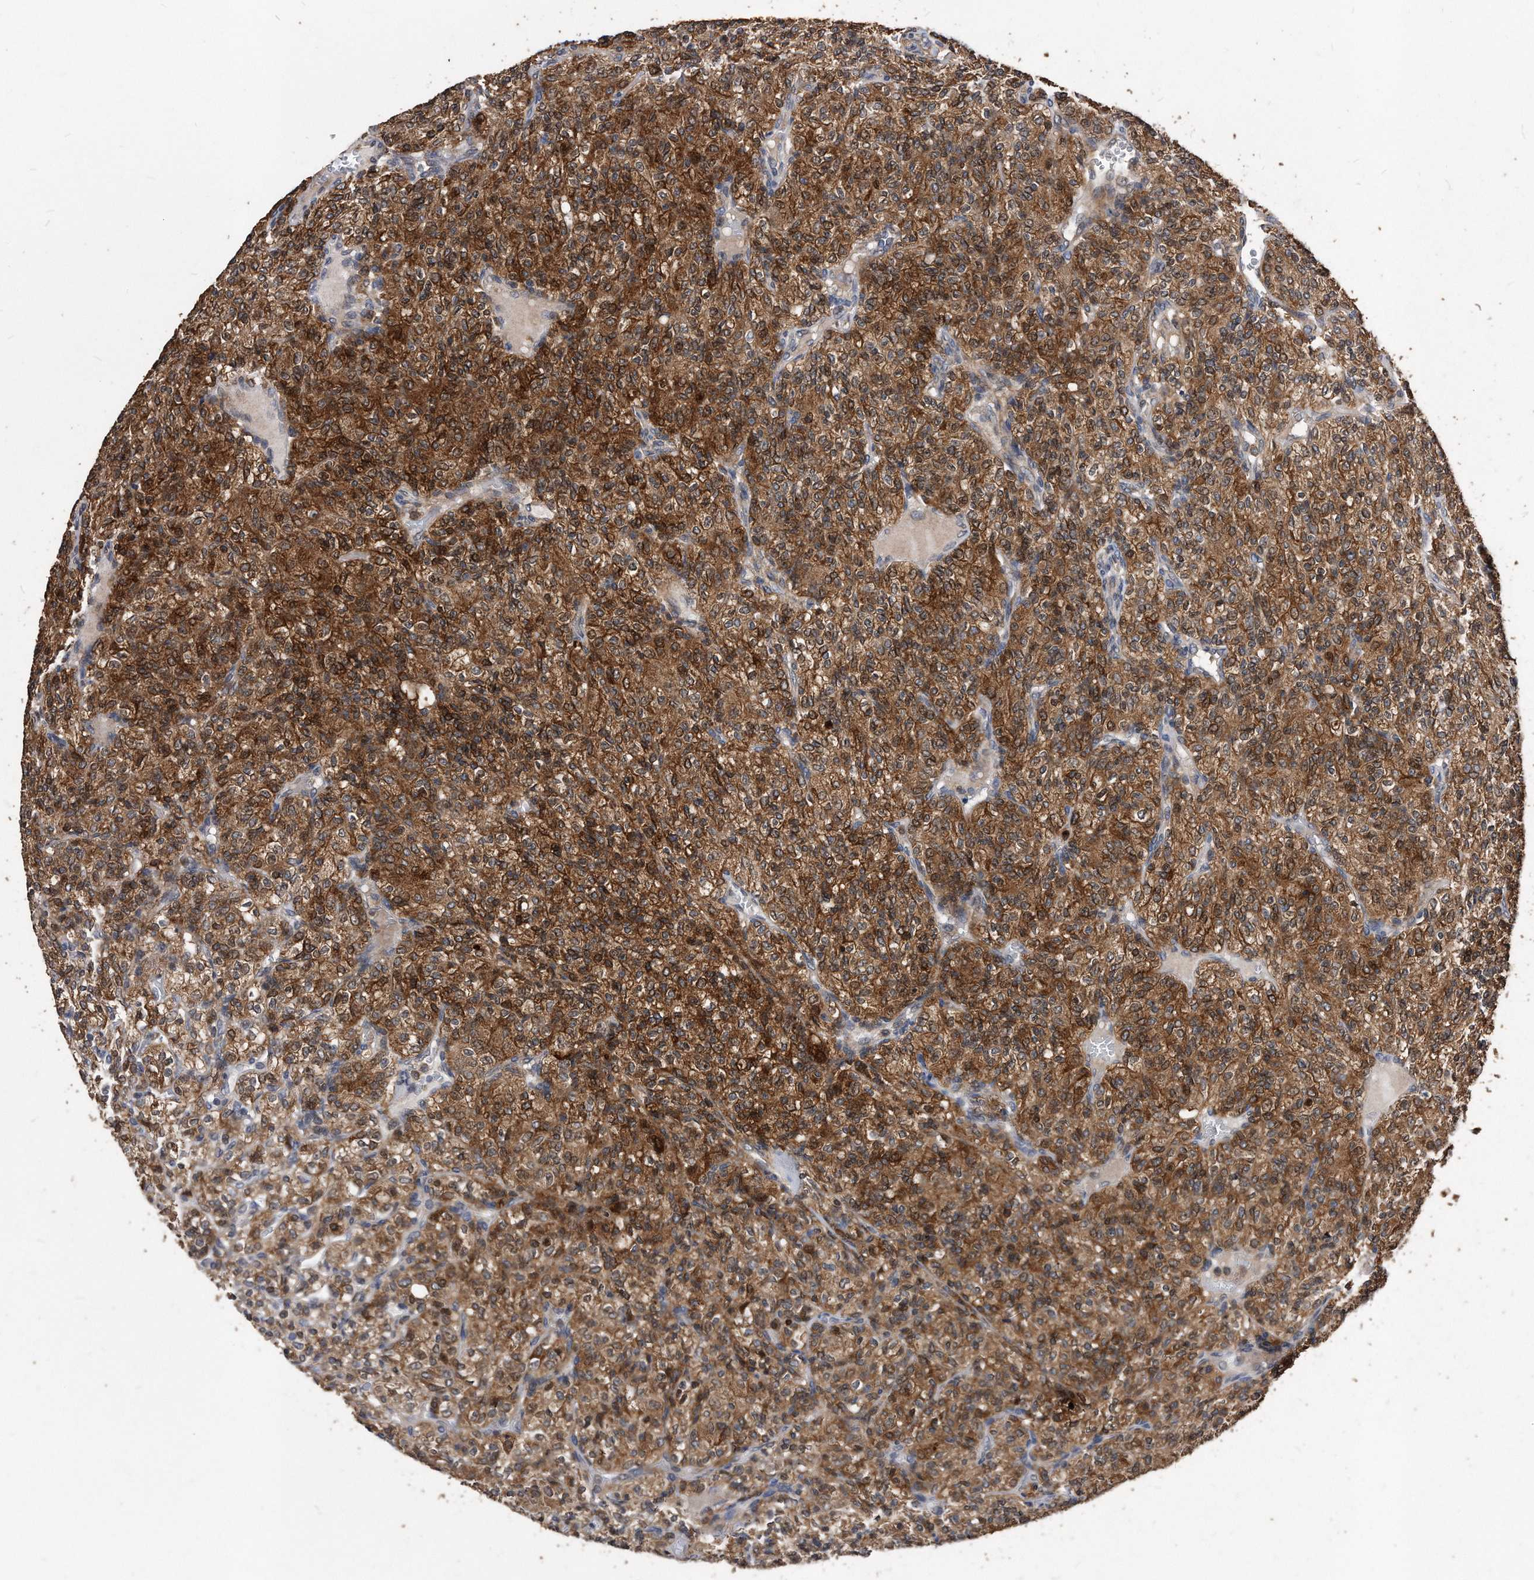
{"staining": {"intensity": "moderate", "quantity": ">75%", "location": "cytoplasmic/membranous"}, "tissue": "renal cancer", "cell_type": "Tumor cells", "image_type": "cancer", "snomed": [{"axis": "morphology", "description": "Adenocarcinoma, NOS"}, {"axis": "topography", "description": "Kidney"}], "caption": "Protein expression by immunohistochemistry (IHC) shows moderate cytoplasmic/membranous positivity in approximately >75% of tumor cells in renal cancer.", "gene": "IL20RA", "patient": {"sex": "male", "age": 77}}